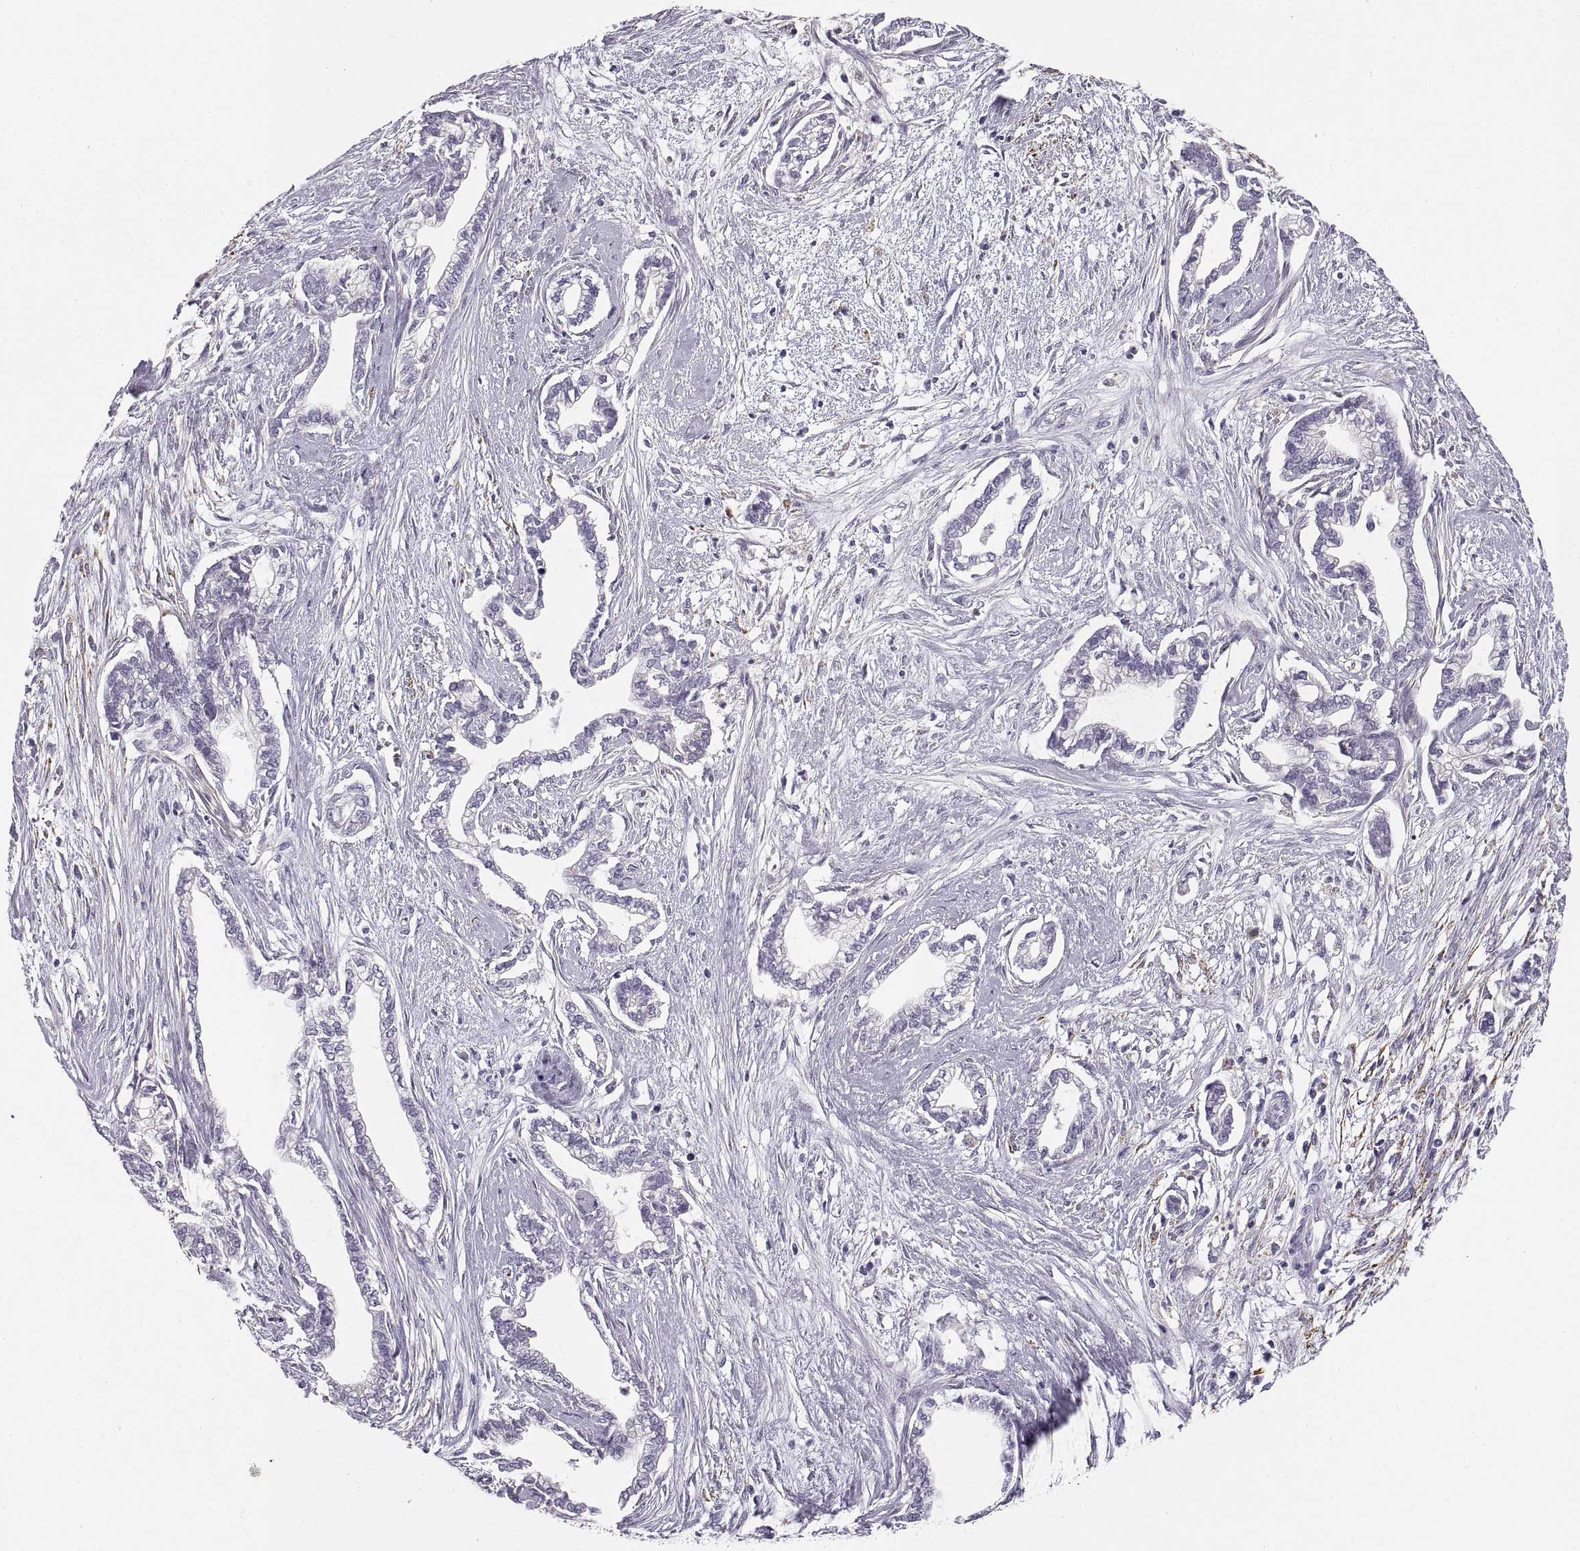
{"staining": {"intensity": "negative", "quantity": "none", "location": "none"}, "tissue": "cervical cancer", "cell_type": "Tumor cells", "image_type": "cancer", "snomed": [{"axis": "morphology", "description": "Adenocarcinoma, NOS"}, {"axis": "topography", "description": "Cervix"}], "caption": "DAB (3,3'-diaminobenzidine) immunohistochemical staining of human adenocarcinoma (cervical) shows no significant positivity in tumor cells.", "gene": "COL9A3", "patient": {"sex": "female", "age": 62}}